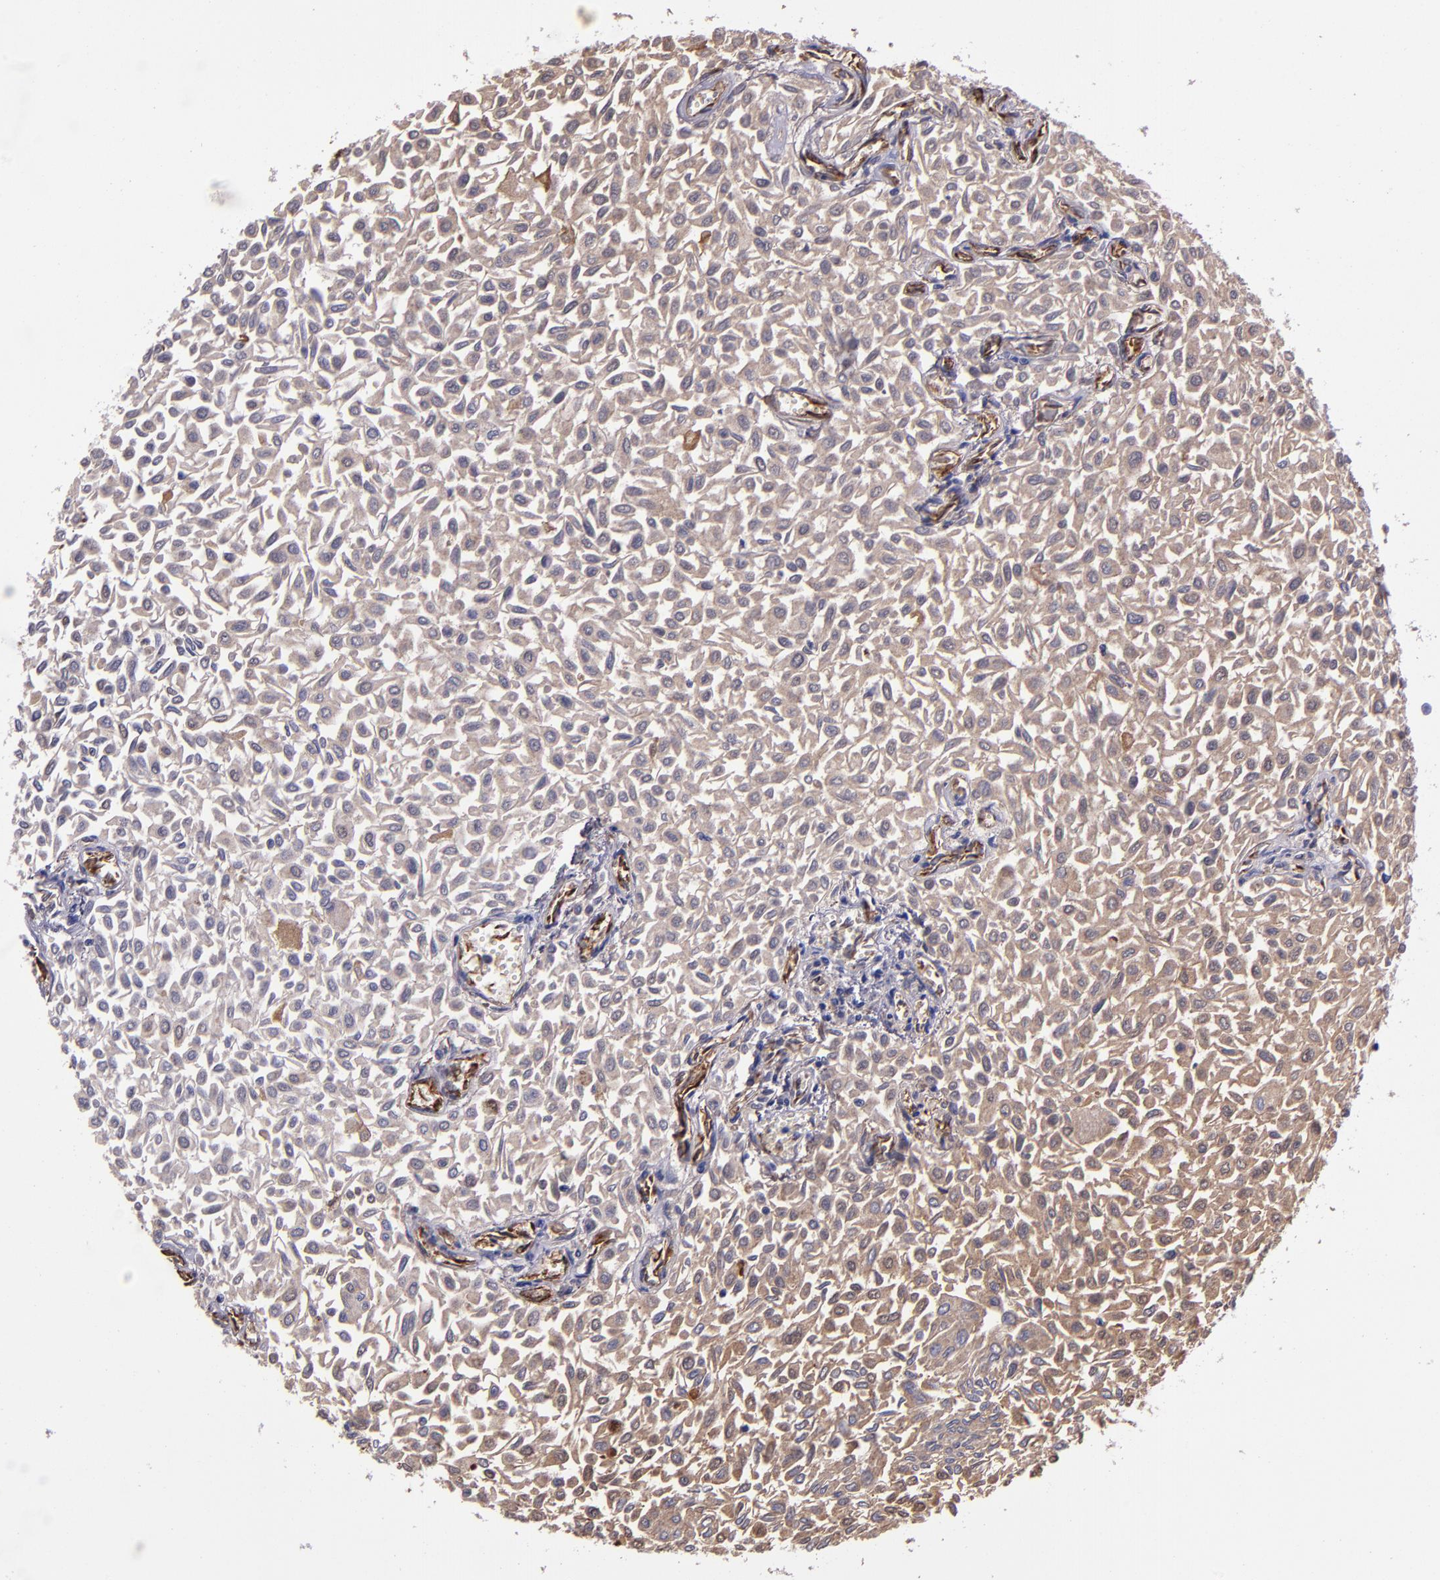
{"staining": {"intensity": "moderate", "quantity": ">75%", "location": "cytoplasmic/membranous"}, "tissue": "urothelial cancer", "cell_type": "Tumor cells", "image_type": "cancer", "snomed": [{"axis": "morphology", "description": "Urothelial carcinoma, Low grade"}, {"axis": "topography", "description": "Urinary bladder"}], "caption": "This image displays IHC staining of urothelial cancer, with medium moderate cytoplasmic/membranous expression in about >75% of tumor cells.", "gene": "A2M", "patient": {"sex": "male", "age": 64}}